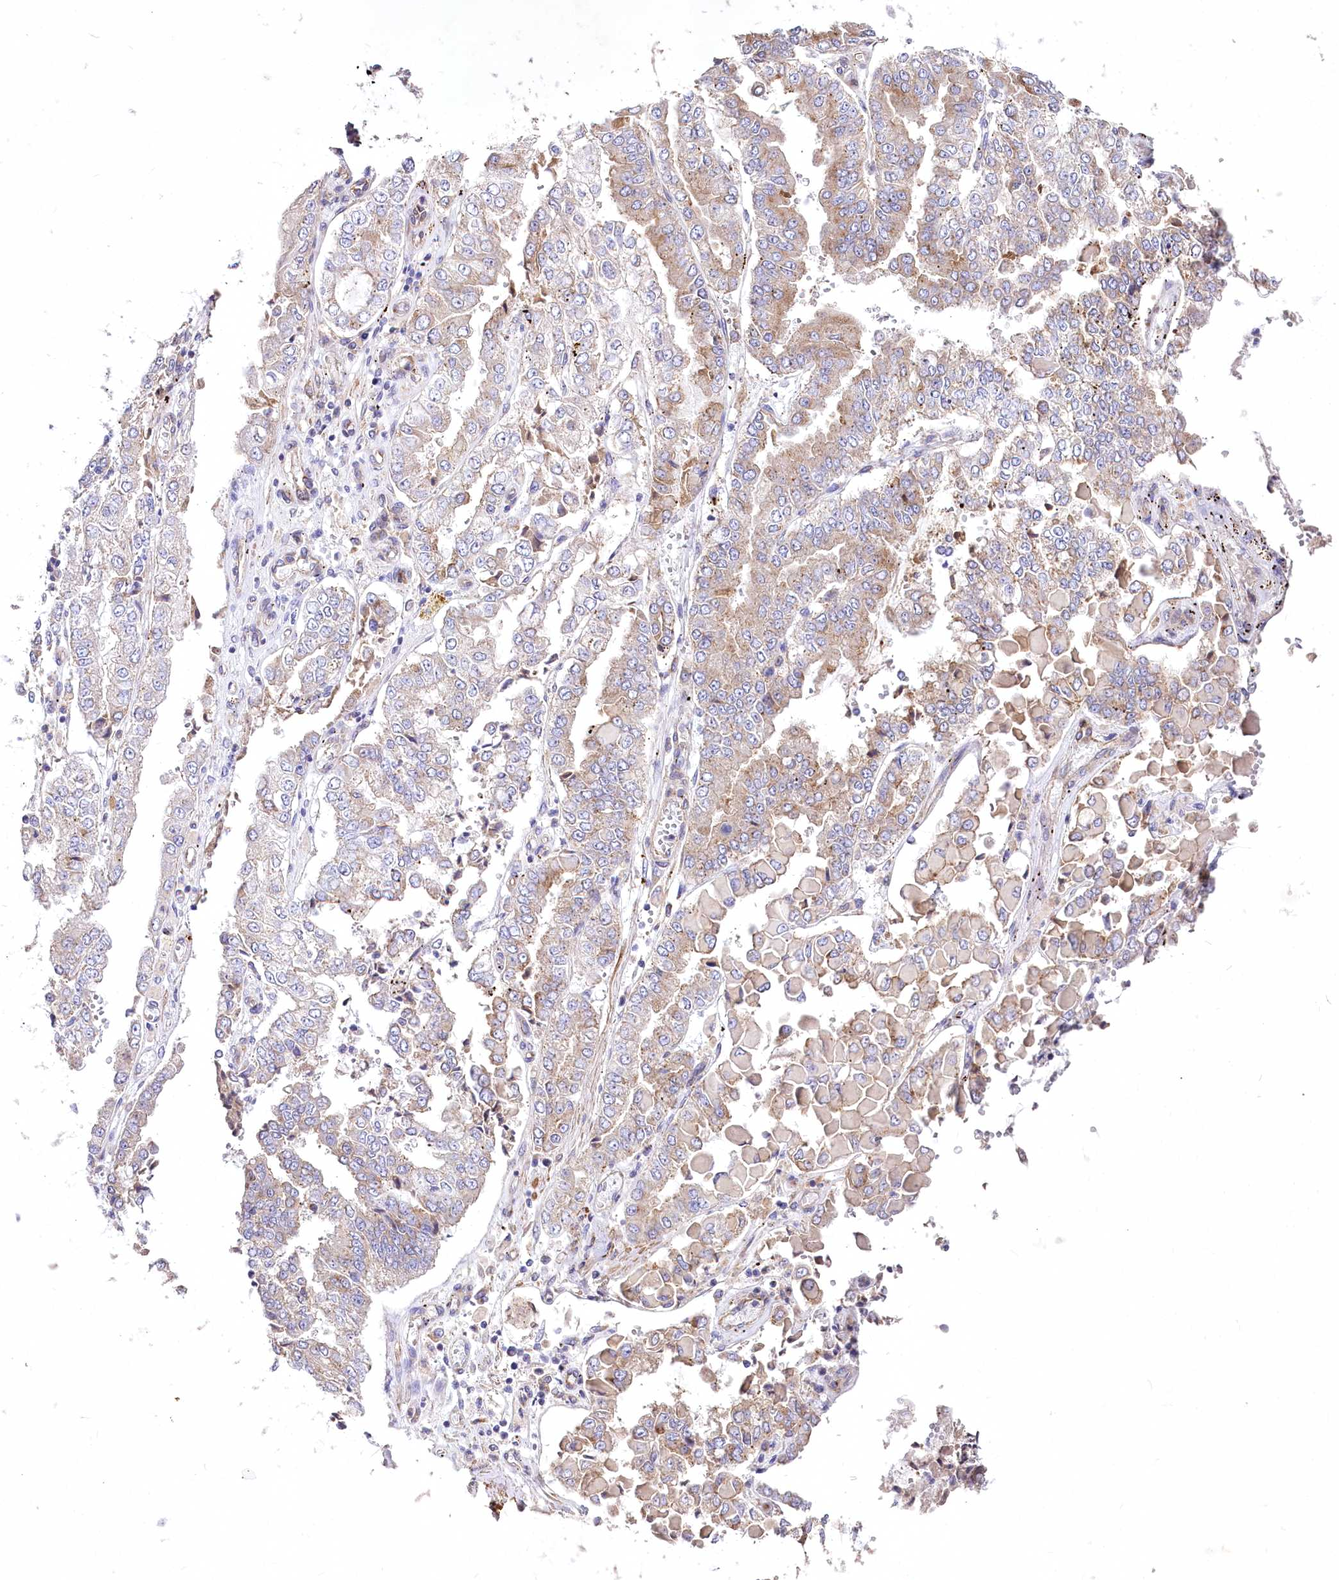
{"staining": {"intensity": "weak", "quantity": "<25%", "location": "cytoplasmic/membranous"}, "tissue": "stomach cancer", "cell_type": "Tumor cells", "image_type": "cancer", "snomed": [{"axis": "morphology", "description": "Adenocarcinoma, NOS"}, {"axis": "topography", "description": "Stomach"}], "caption": "The image displays no staining of tumor cells in stomach cancer.", "gene": "STX6", "patient": {"sex": "male", "age": 76}}